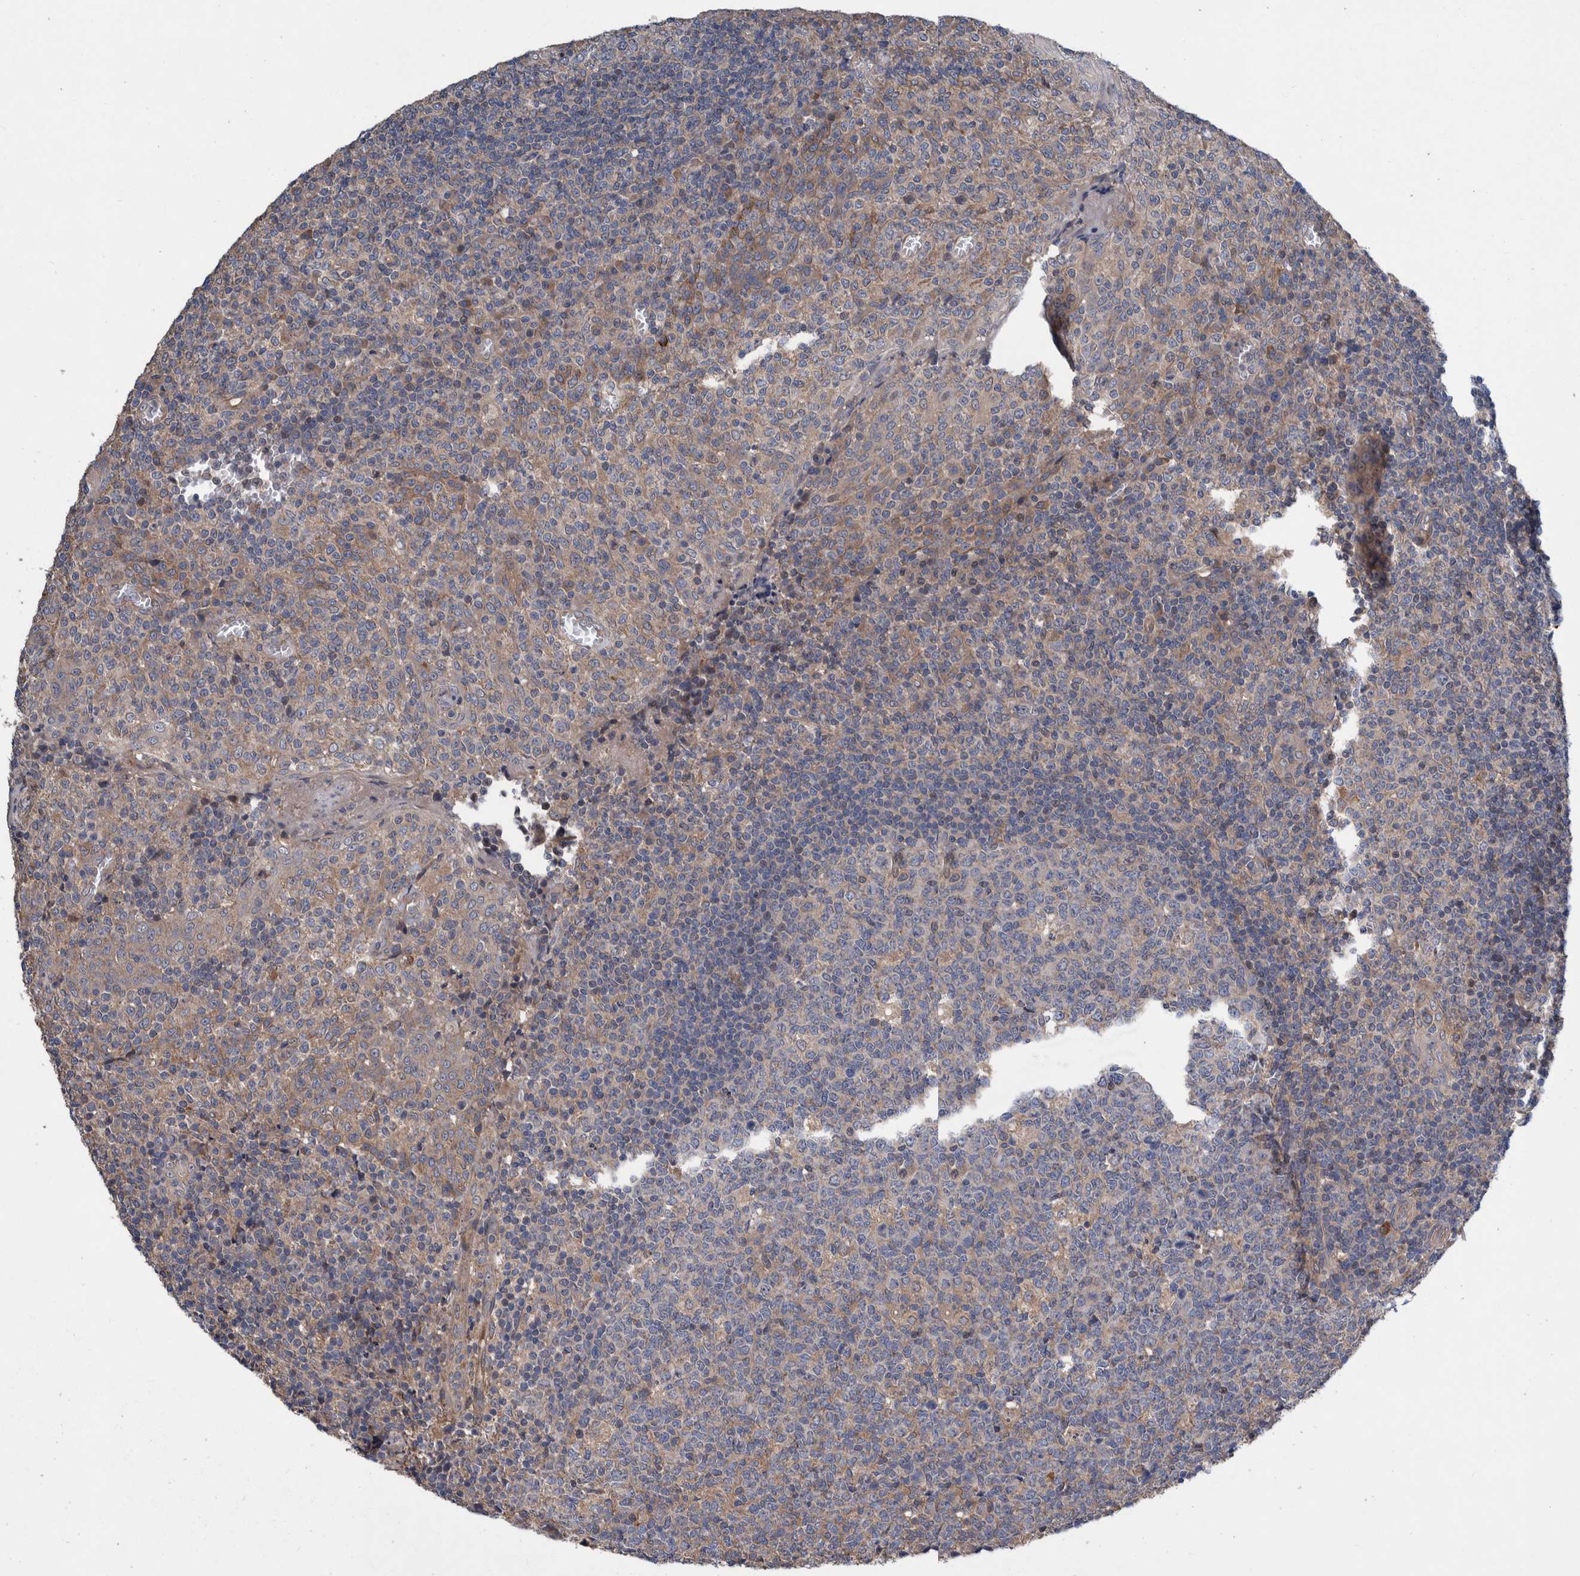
{"staining": {"intensity": "weak", "quantity": "25%-75%", "location": "cytoplasmic/membranous"}, "tissue": "tonsil", "cell_type": "Germinal center cells", "image_type": "normal", "snomed": [{"axis": "morphology", "description": "Normal tissue, NOS"}, {"axis": "topography", "description": "Tonsil"}], "caption": "Protein staining displays weak cytoplasmic/membranous expression in about 25%-75% of germinal center cells in unremarkable tonsil. The protein of interest is shown in brown color, while the nuclei are stained blue.", "gene": "PIK3R6", "patient": {"sex": "female", "age": 19}}